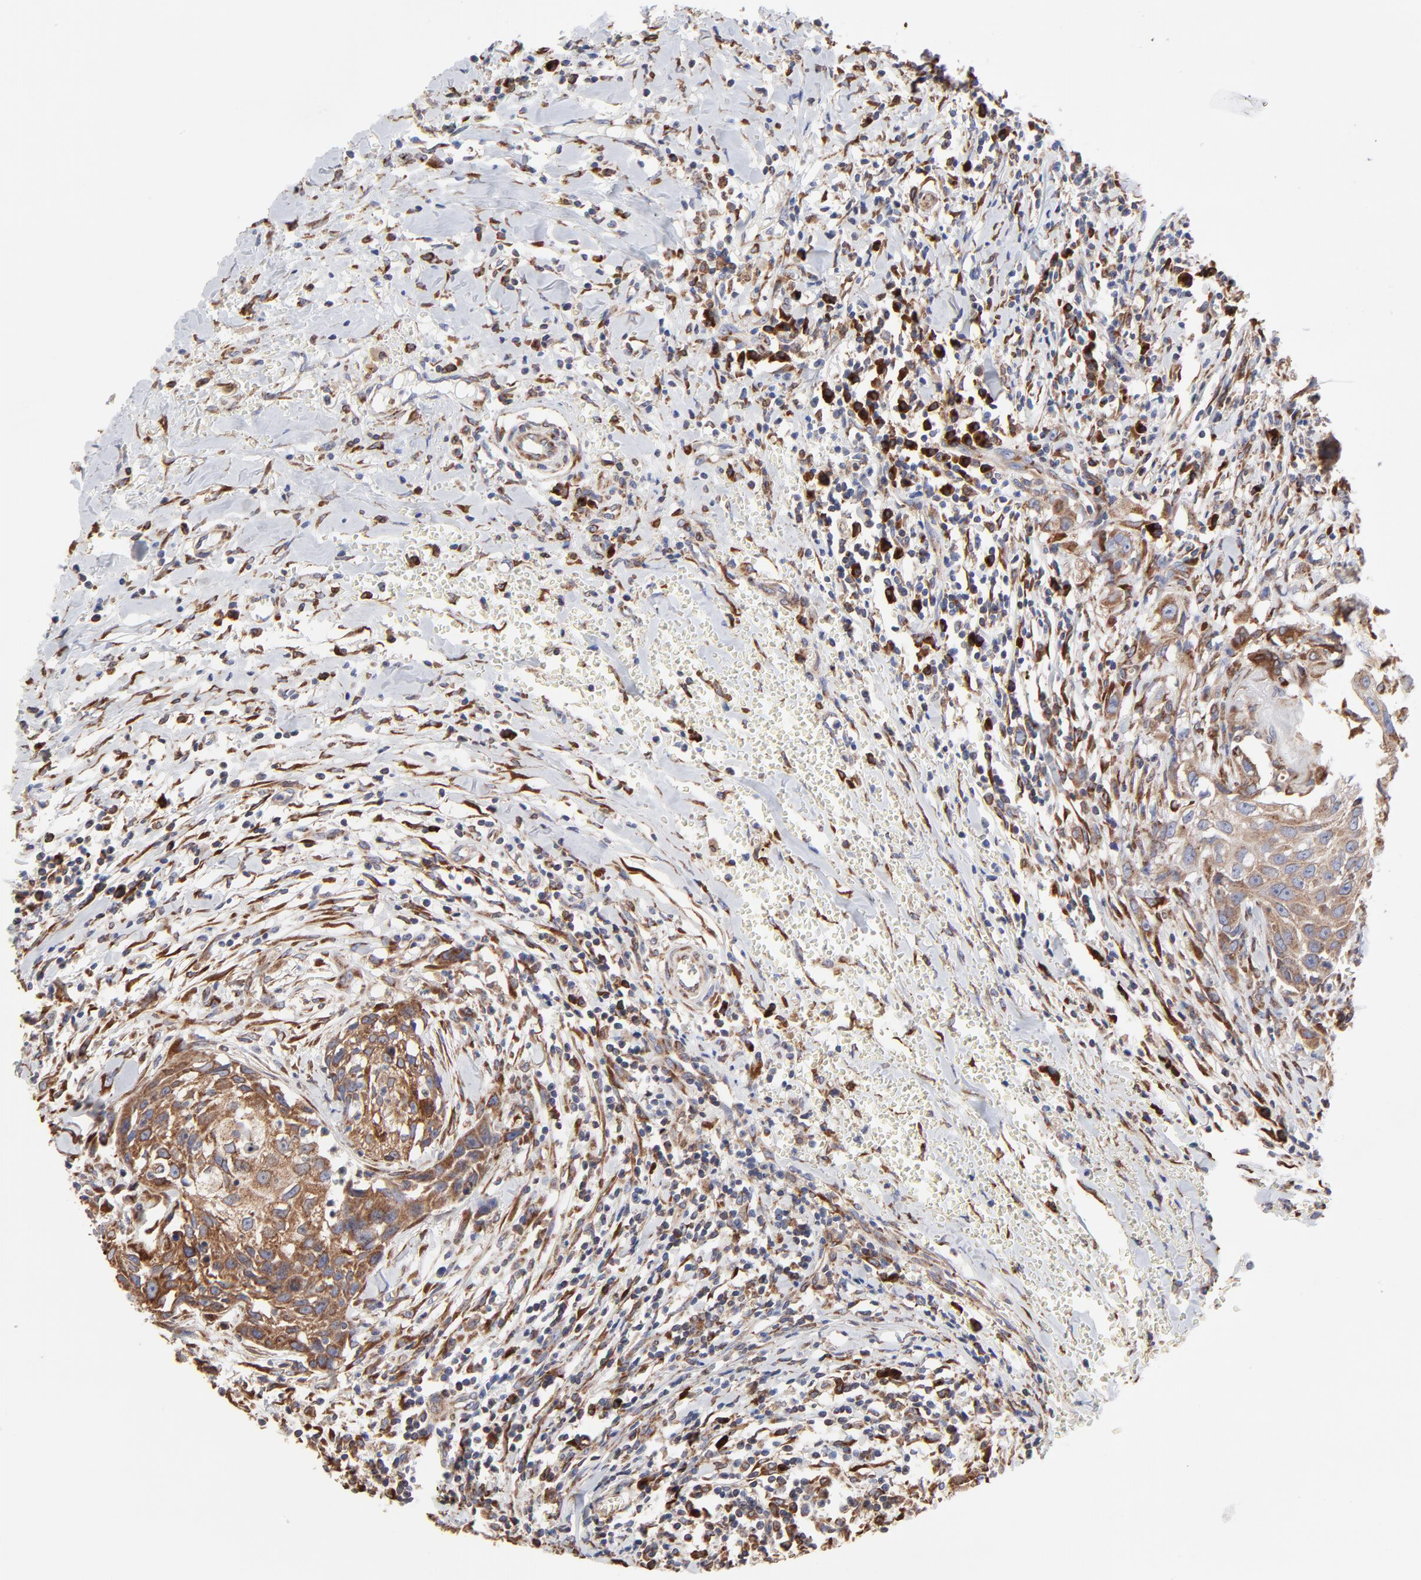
{"staining": {"intensity": "moderate", "quantity": ">75%", "location": "cytoplasmic/membranous"}, "tissue": "head and neck cancer", "cell_type": "Tumor cells", "image_type": "cancer", "snomed": [{"axis": "morphology", "description": "Squamous cell carcinoma, NOS"}, {"axis": "topography", "description": "Head-Neck"}], "caption": "Head and neck cancer (squamous cell carcinoma) stained with a protein marker demonstrates moderate staining in tumor cells.", "gene": "LMAN1", "patient": {"sex": "male", "age": 64}}